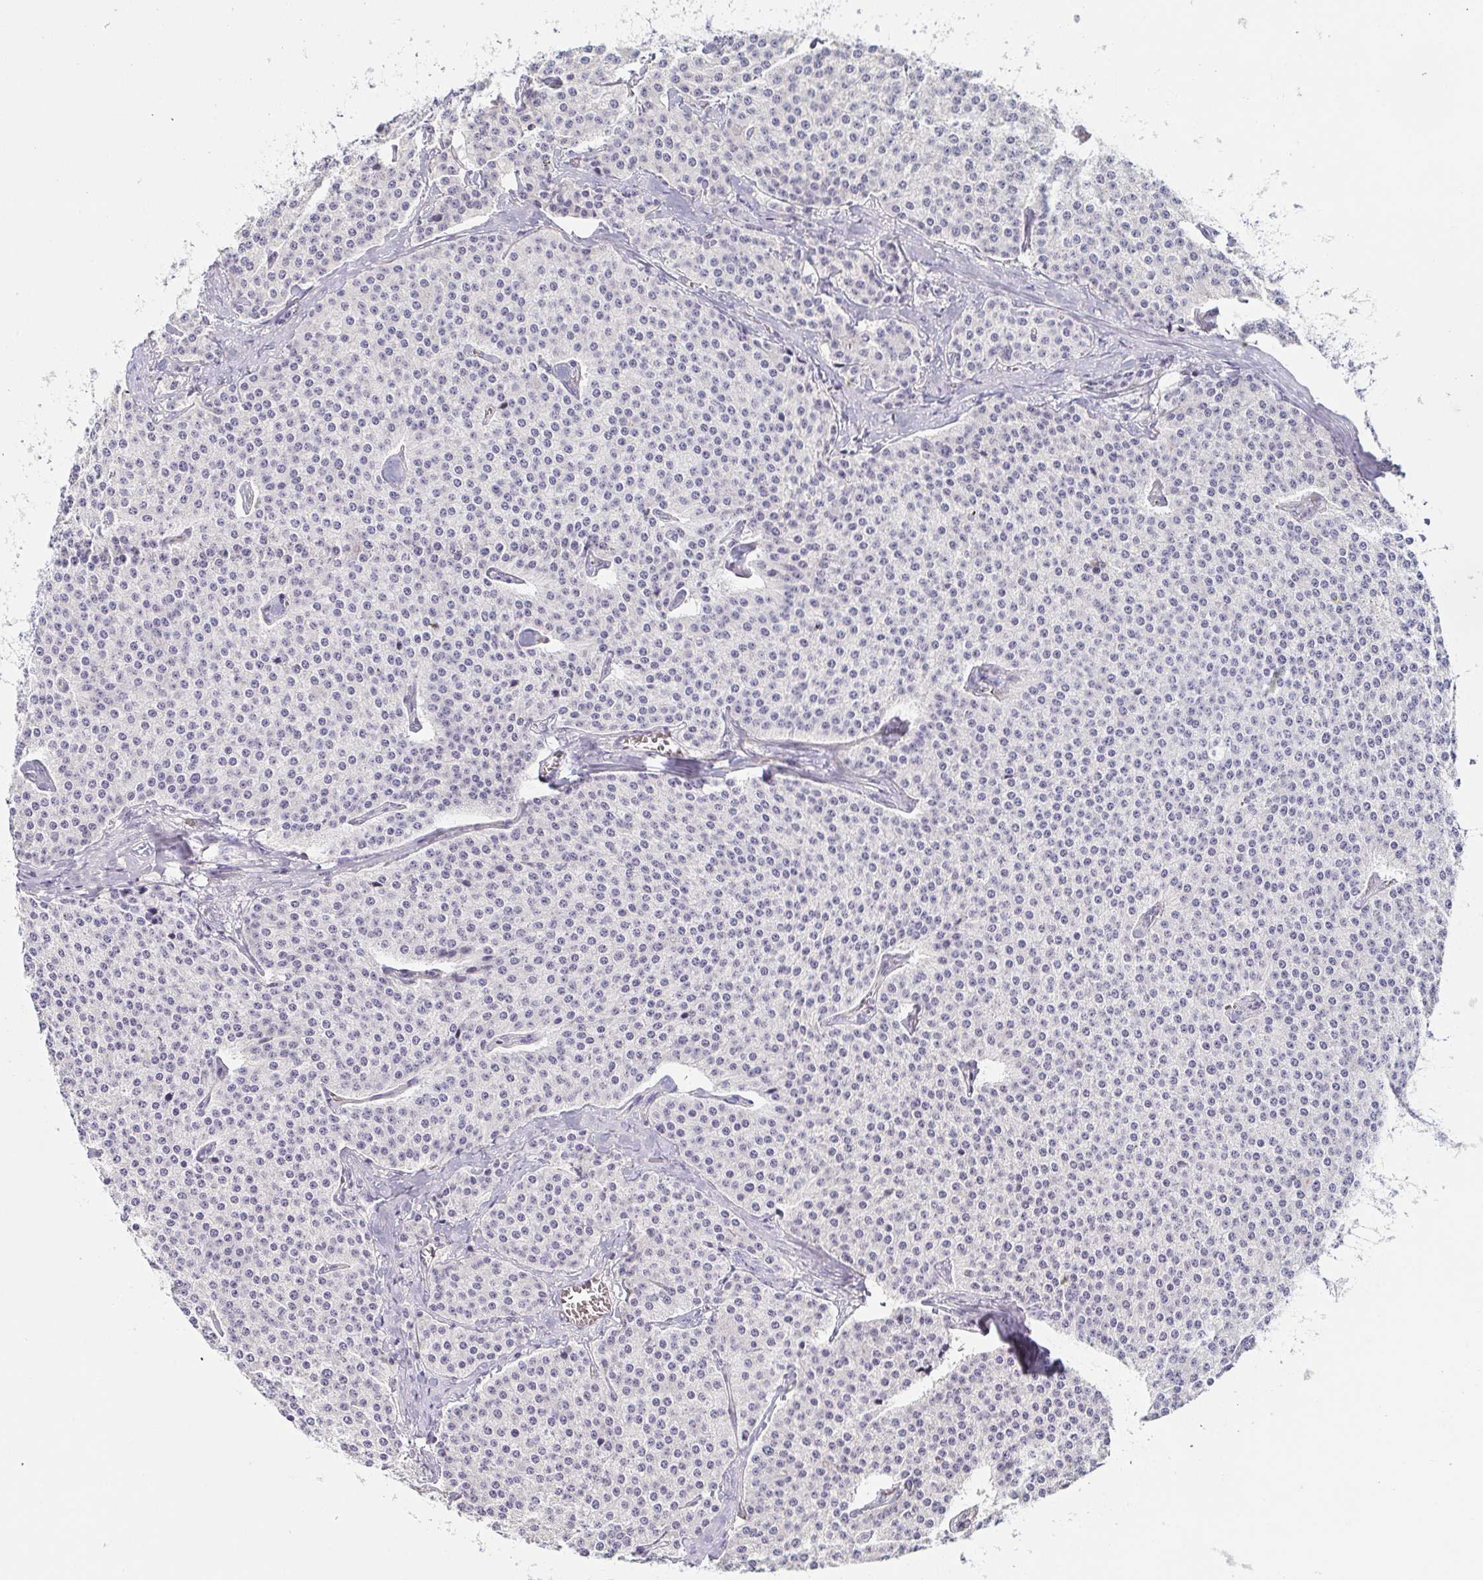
{"staining": {"intensity": "negative", "quantity": "none", "location": "none"}, "tissue": "carcinoid", "cell_type": "Tumor cells", "image_type": "cancer", "snomed": [{"axis": "morphology", "description": "Carcinoid, malignant, NOS"}, {"axis": "topography", "description": "Small intestine"}], "caption": "Immunohistochemistry photomicrograph of carcinoid stained for a protein (brown), which shows no staining in tumor cells. (DAB IHC visualized using brightfield microscopy, high magnification).", "gene": "PRR4", "patient": {"sex": "female", "age": 64}}